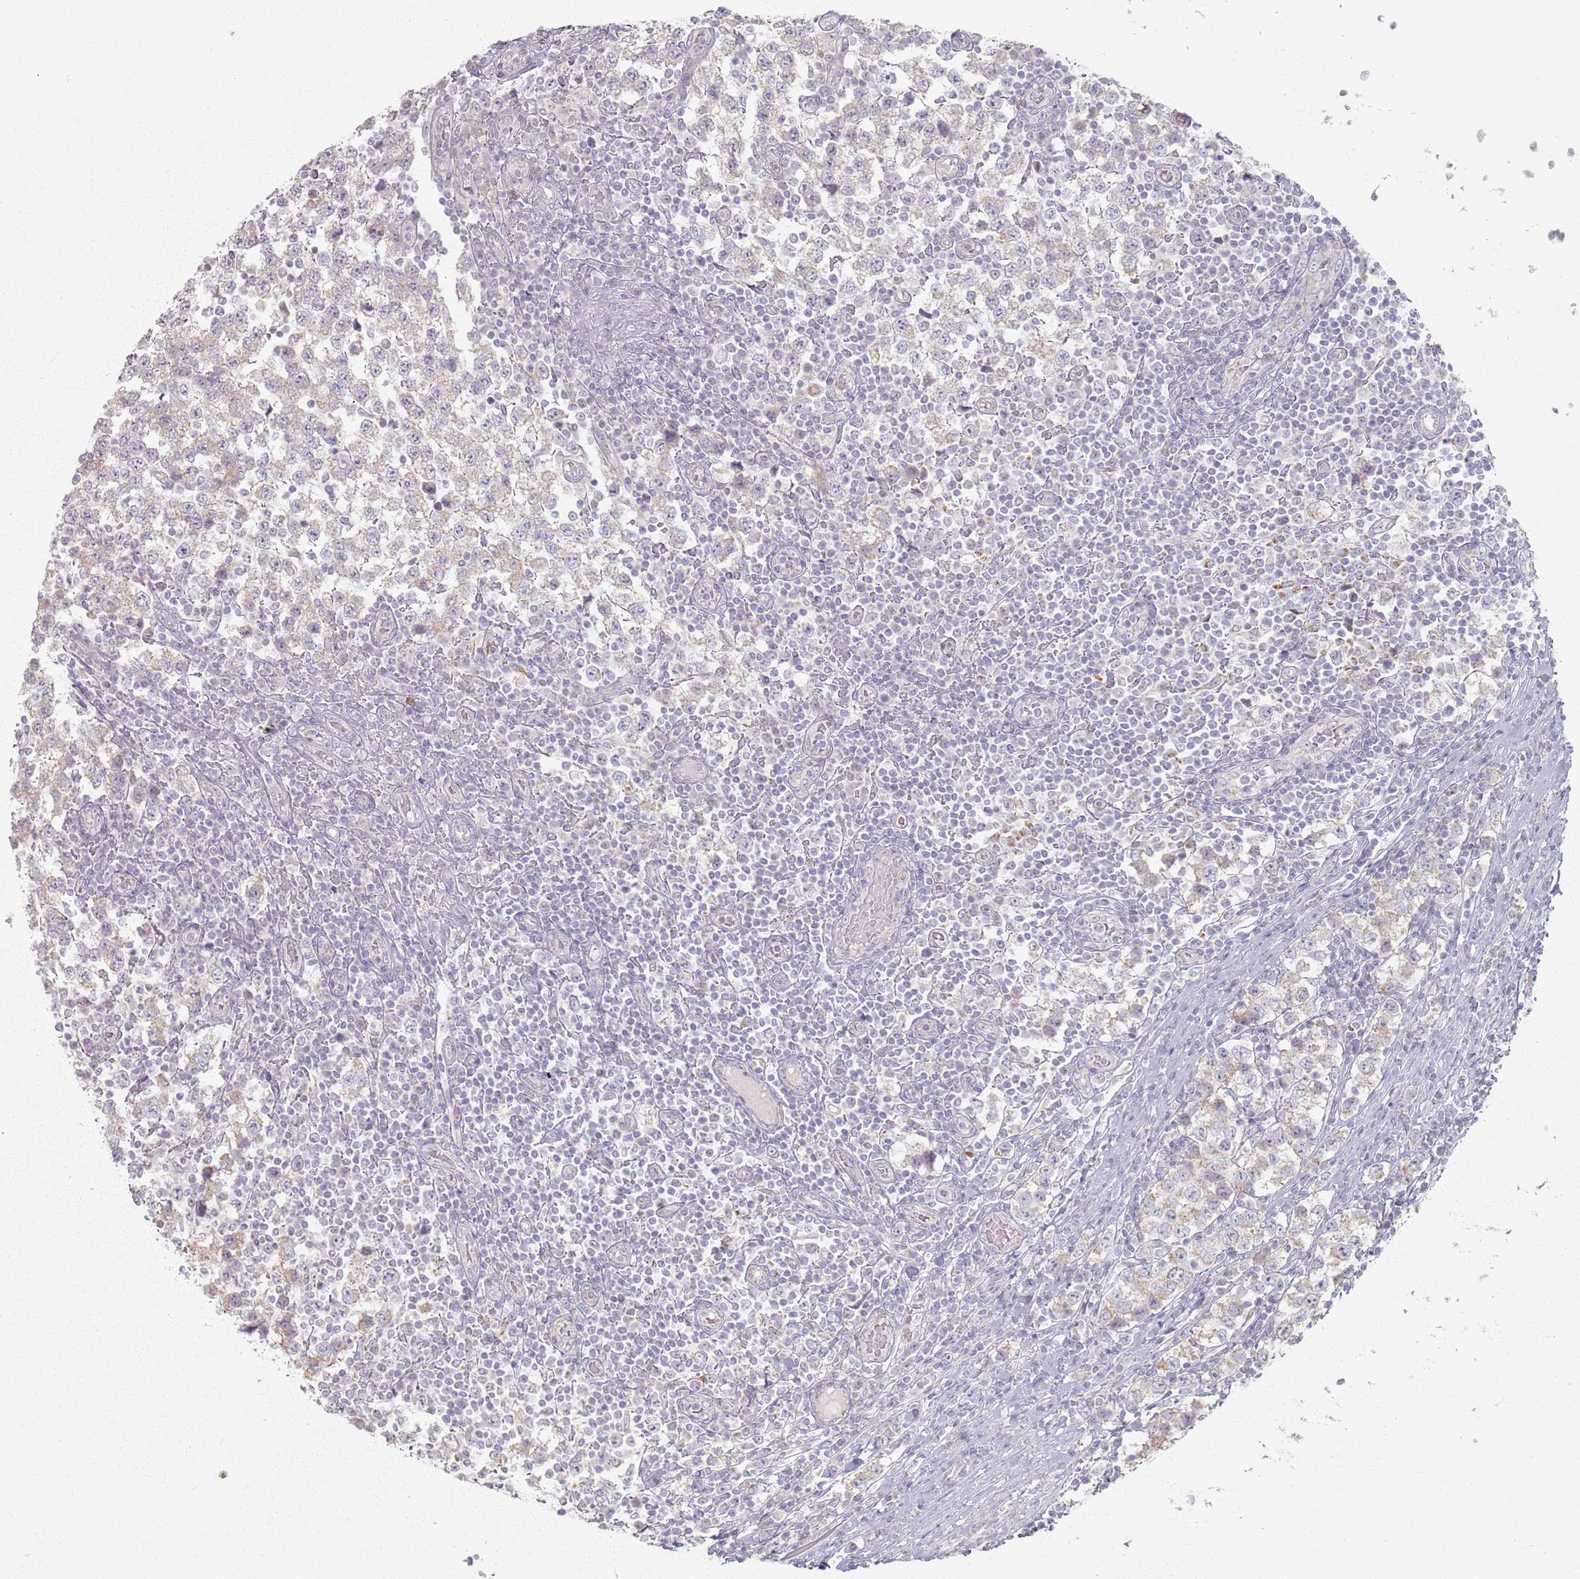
{"staining": {"intensity": "negative", "quantity": "none", "location": "none"}, "tissue": "testis cancer", "cell_type": "Tumor cells", "image_type": "cancer", "snomed": [{"axis": "morphology", "description": "Seminoma, NOS"}, {"axis": "topography", "description": "Testis"}], "caption": "Testis seminoma was stained to show a protein in brown. There is no significant expression in tumor cells.", "gene": "PKD2L2", "patient": {"sex": "male", "age": 34}}